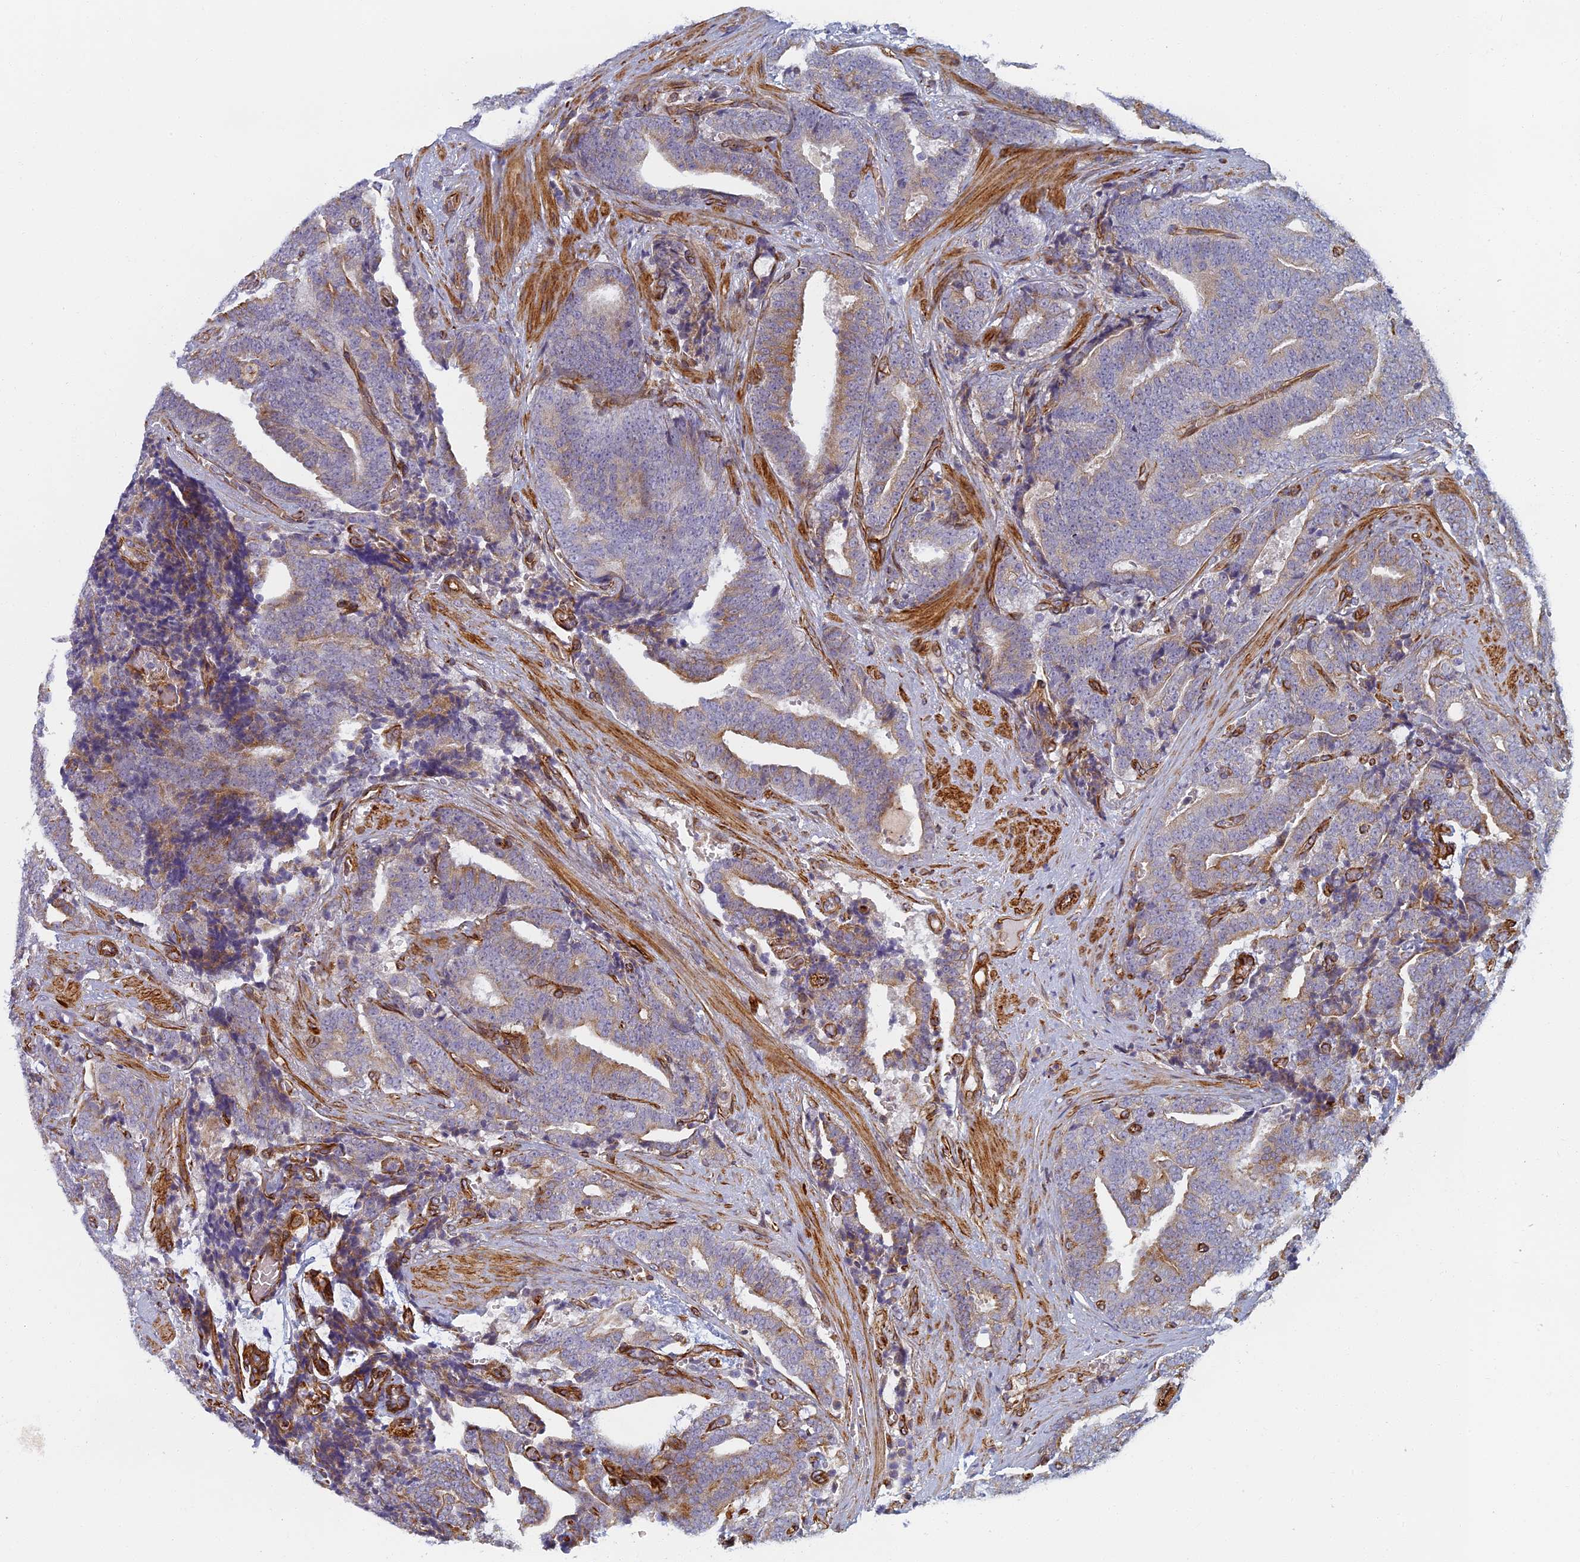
{"staining": {"intensity": "weak", "quantity": "25%-75%", "location": "cytoplasmic/membranous"}, "tissue": "prostate cancer", "cell_type": "Tumor cells", "image_type": "cancer", "snomed": [{"axis": "morphology", "description": "Adenocarcinoma, High grade"}, {"axis": "topography", "description": "Prostate and seminal vesicle, NOS"}], "caption": "About 25%-75% of tumor cells in high-grade adenocarcinoma (prostate) show weak cytoplasmic/membranous protein expression as visualized by brown immunohistochemical staining.", "gene": "ABCB10", "patient": {"sex": "male", "age": 67}}